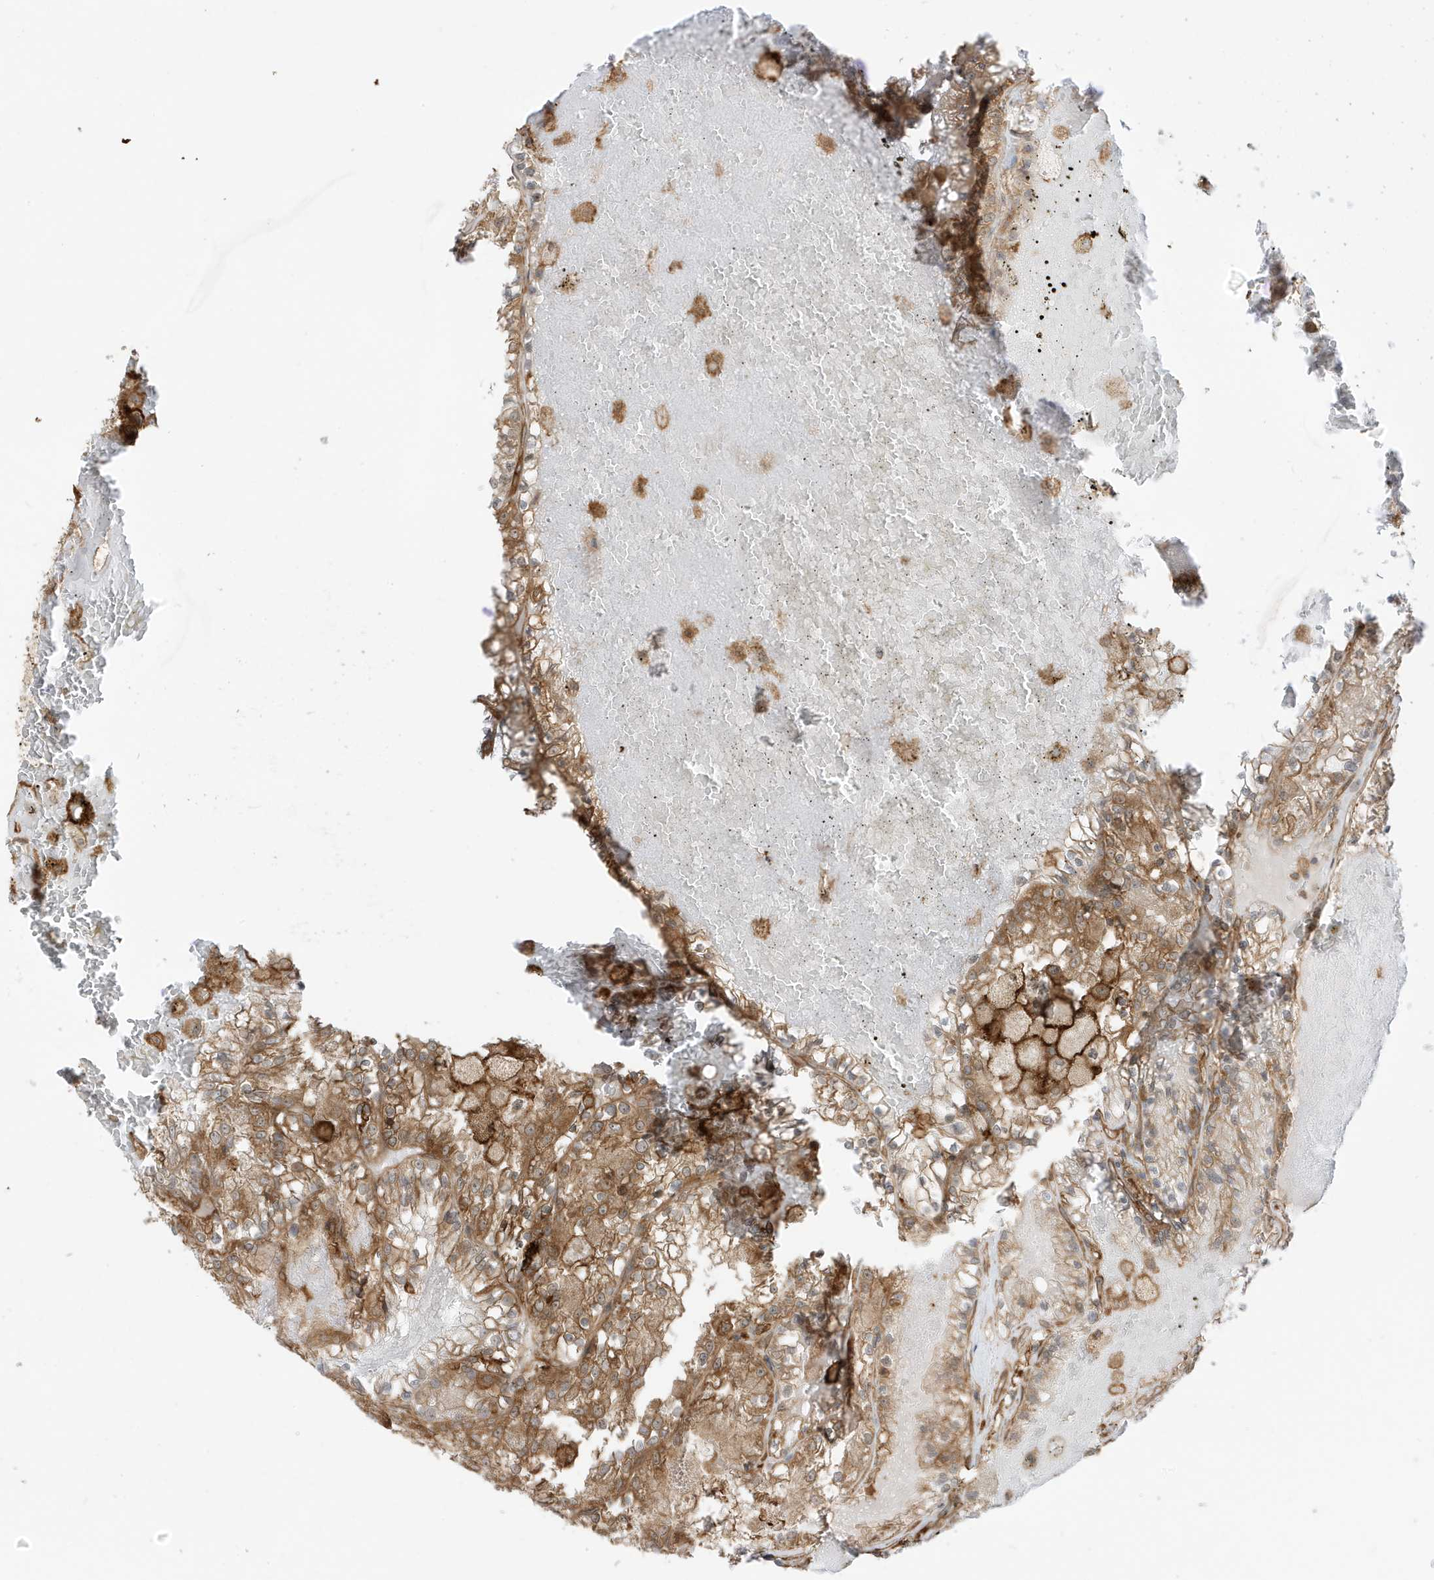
{"staining": {"intensity": "moderate", "quantity": ">75%", "location": "cytoplasmic/membranous"}, "tissue": "renal cancer", "cell_type": "Tumor cells", "image_type": "cancer", "snomed": [{"axis": "morphology", "description": "Adenocarcinoma, NOS"}, {"axis": "topography", "description": "Kidney"}], "caption": "IHC image of adenocarcinoma (renal) stained for a protein (brown), which exhibits medium levels of moderate cytoplasmic/membranous positivity in approximately >75% of tumor cells.", "gene": "CDC42EP3", "patient": {"sex": "female", "age": 56}}